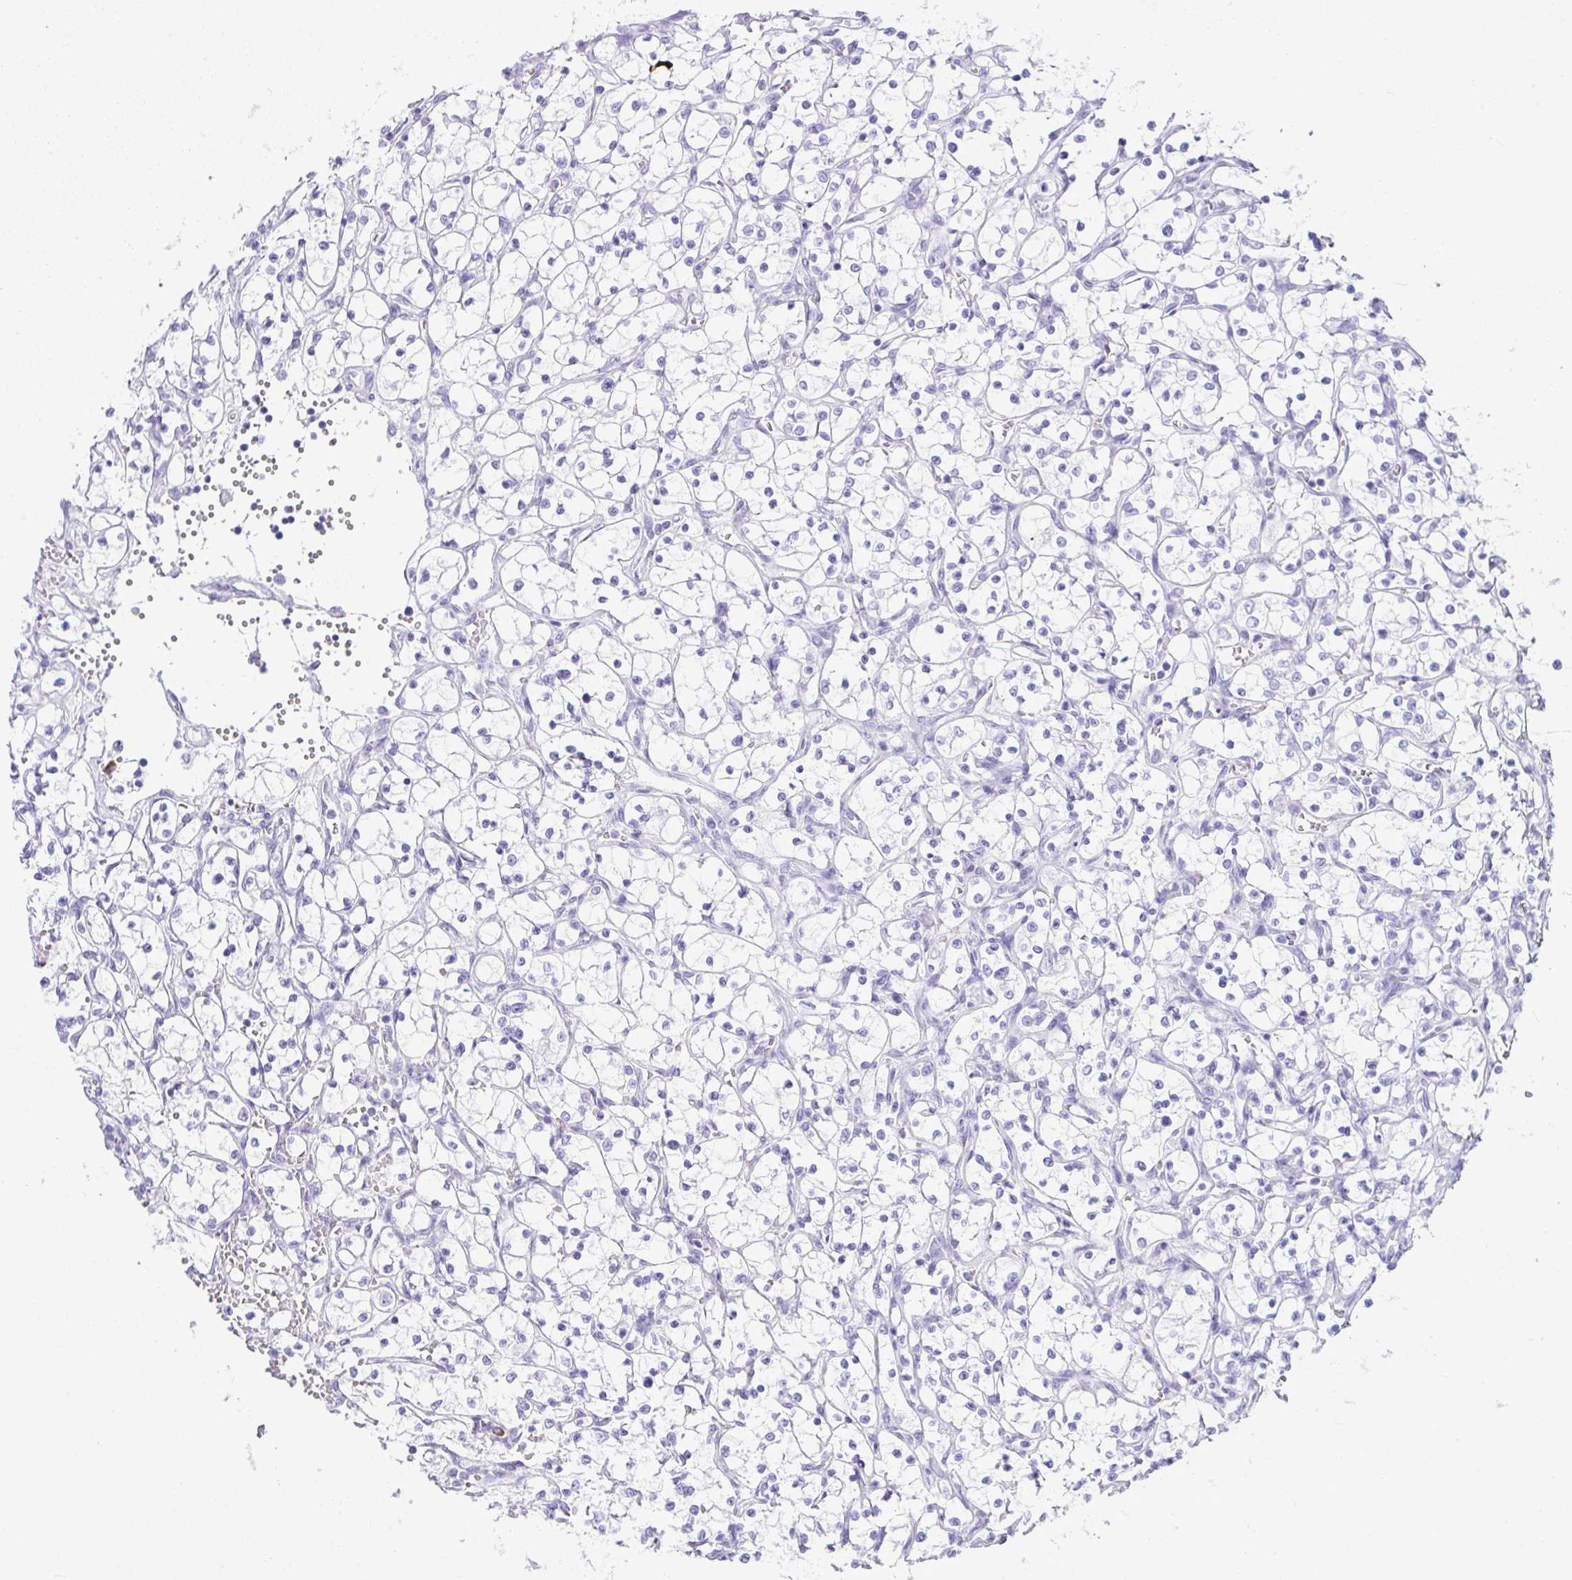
{"staining": {"intensity": "negative", "quantity": "none", "location": "none"}, "tissue": "renal cancer", "cell_type": "Tumor cells", "image_type": "cancer", "snomed": [{"axis": "morphology", "description": "Adenocarcinoma, NOS"}, {"axis": "topography", "description": "Kidney"}], "caption": "Tumor cells are negative for brown protein staining in adenocarcinoma (renal). (Immunohistochemistry (ihc), brightfield microscopy, high magnification).", "gene": "CDADC1", "patient": {"sex": "female", "age": 69}}